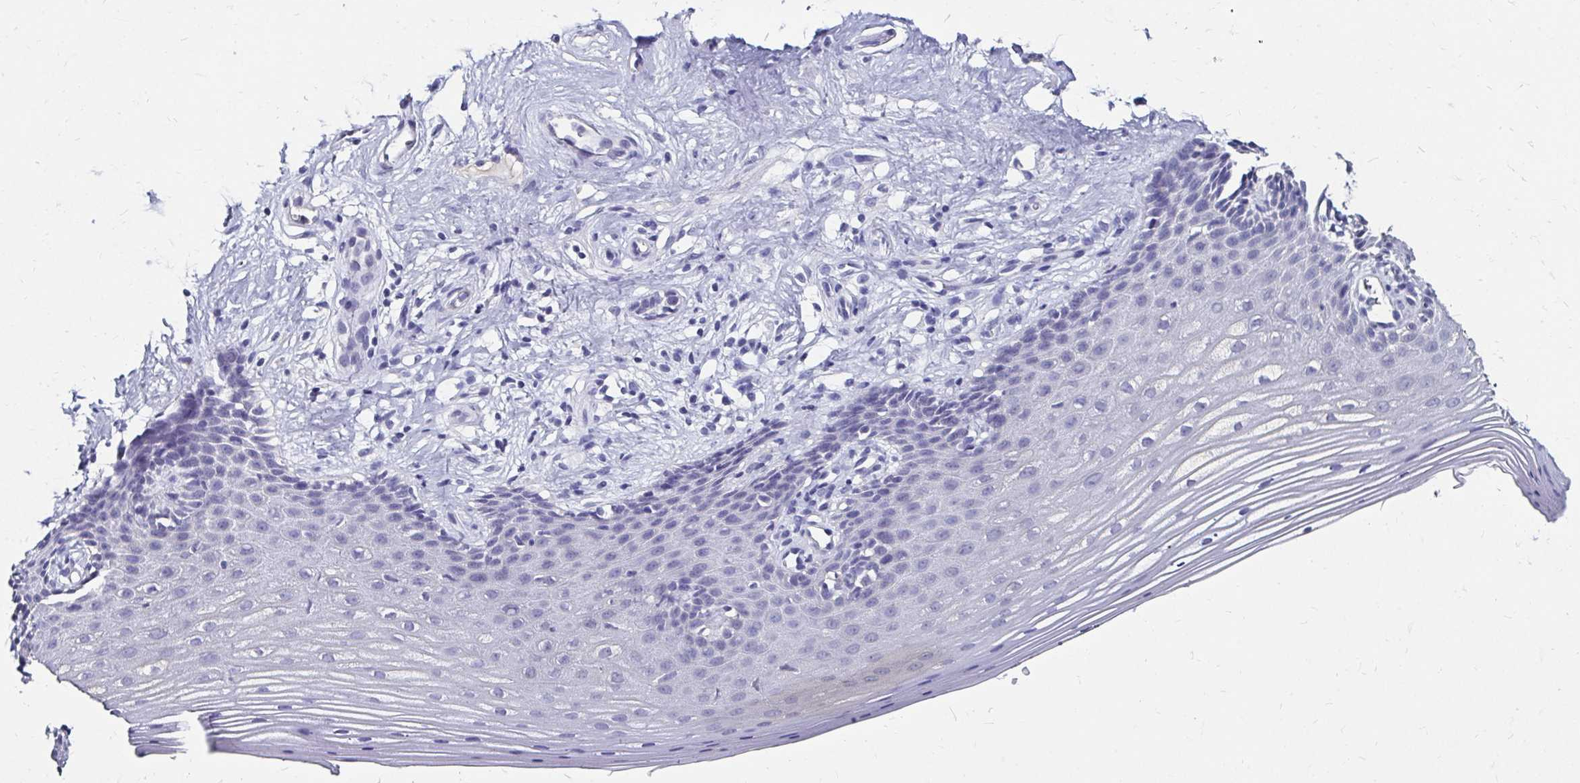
{"staining": {"intensity": "negative", "quantity": "none", "location": "none"}, "tissue": "vagina", "cell_type": "Squamous epithelial cells", "image_type": "normal", "snomed": [{"axis": "morphology", "description": "Normal tissue, NOS"}, {"axis": "topography", "description": "Vagina"}], "caption": "Vagina was stained to show a protein in brown. There is no significant staining in squamous epithelial cells. (Stains: DAB immunohistochemistry (IHC) with hematoxylin counter stain, Microscopy: brightfield microscopy at high magnification).", "gene": "SCG3", "patient": {"sex": "female", "age": 42}}